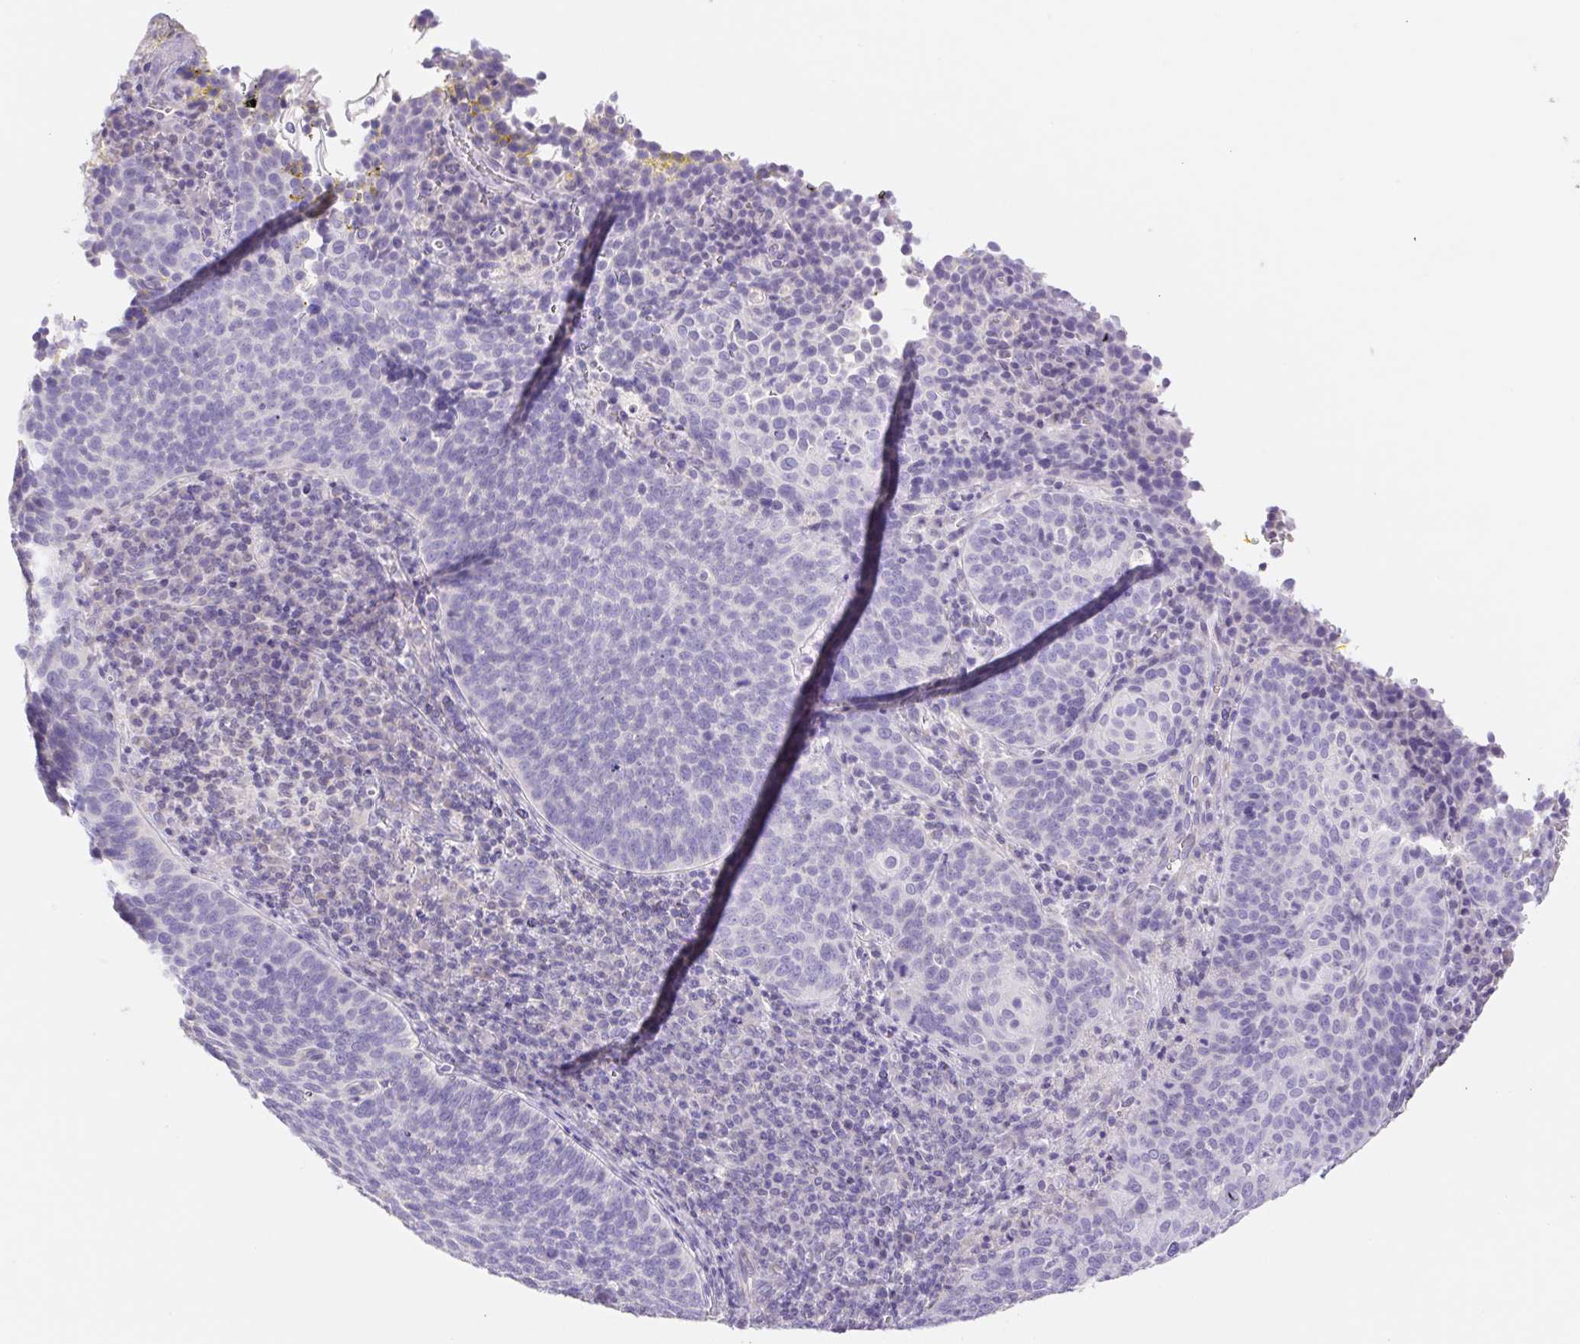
{"staining": {"intensity": "negative", "quantity": "none", "location": "none"}, "tissue": "cervical cancer", "cell_type": "Tumor cells", "image_type": "cancer", "snomed": [{"axis": "morphology", "description": "Squamous cell carcinoma, NOS"}, {"axis": "topography", "description": "Cervix"}], "caption": "This is a histopathology image of immunohistochemistry (IHC) staining of squamous cell carcinoma (cervical), which shows no positivity in tumor cells. (Stains: DAB (3,3'-diaminobenzidine) immunohistochemistry with hematoxylin counter stain, Microscopy: brightfield microscopy at high magnification).", "gene": "FKBP6", "patient": {"sex": "female", "age": 34}}